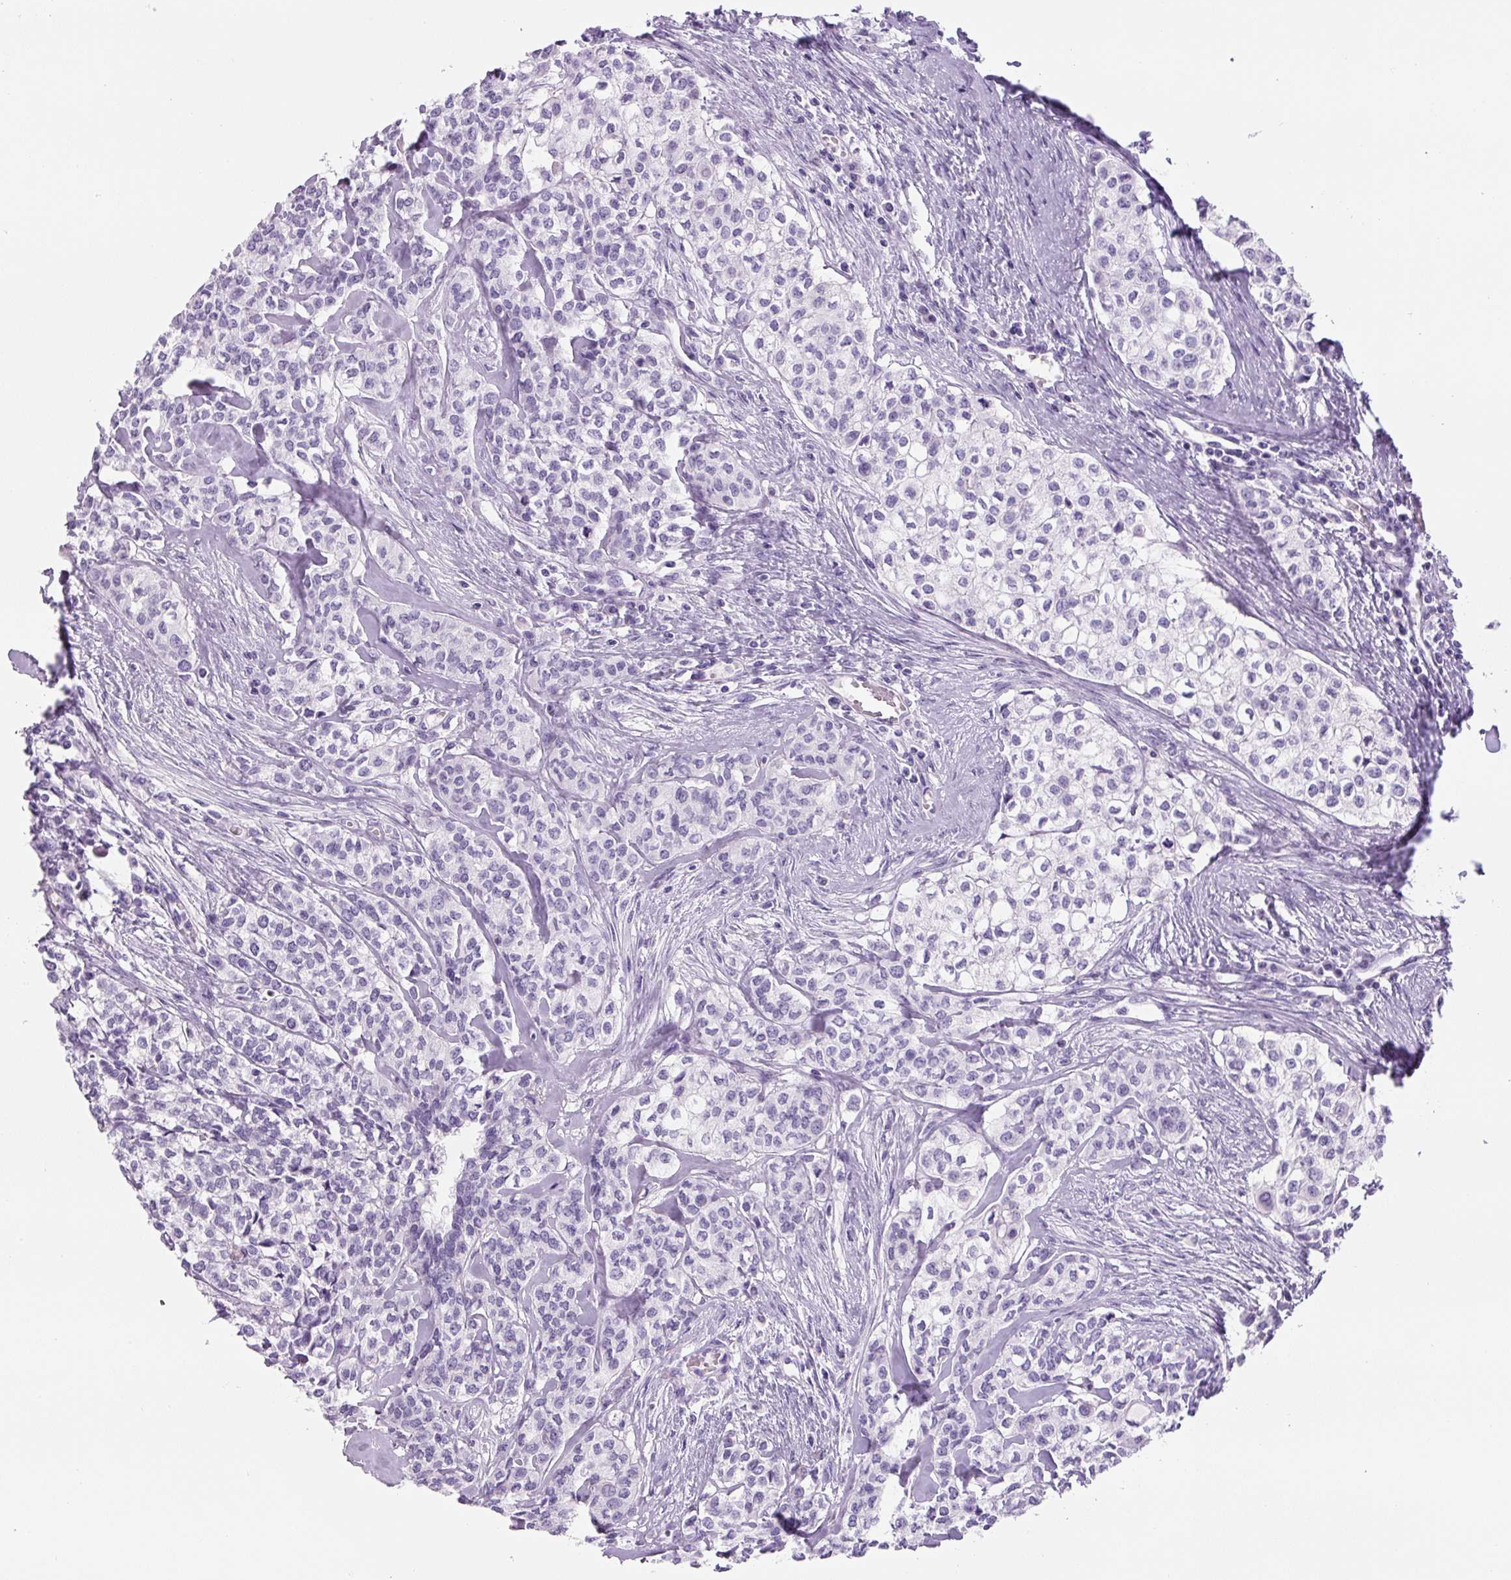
{"staining": {"intensity": "negative", "quantity": "none", "location": "none"}, "tissue": "head and neck cancer", "cell_type": "Tumor cells", "image_type": "cancer", "snomed": [{"axis": "morphology", "description": "Adenocarcinoma, NOS"}, {"axis": "topography", "description": "Head-Neck"}], "caption": "Tumor cells show no significant protein expression in adenocarcinoma (head and neck).", "gene": "YIF1B", "patient": {"sex": "male", "age": 81}}